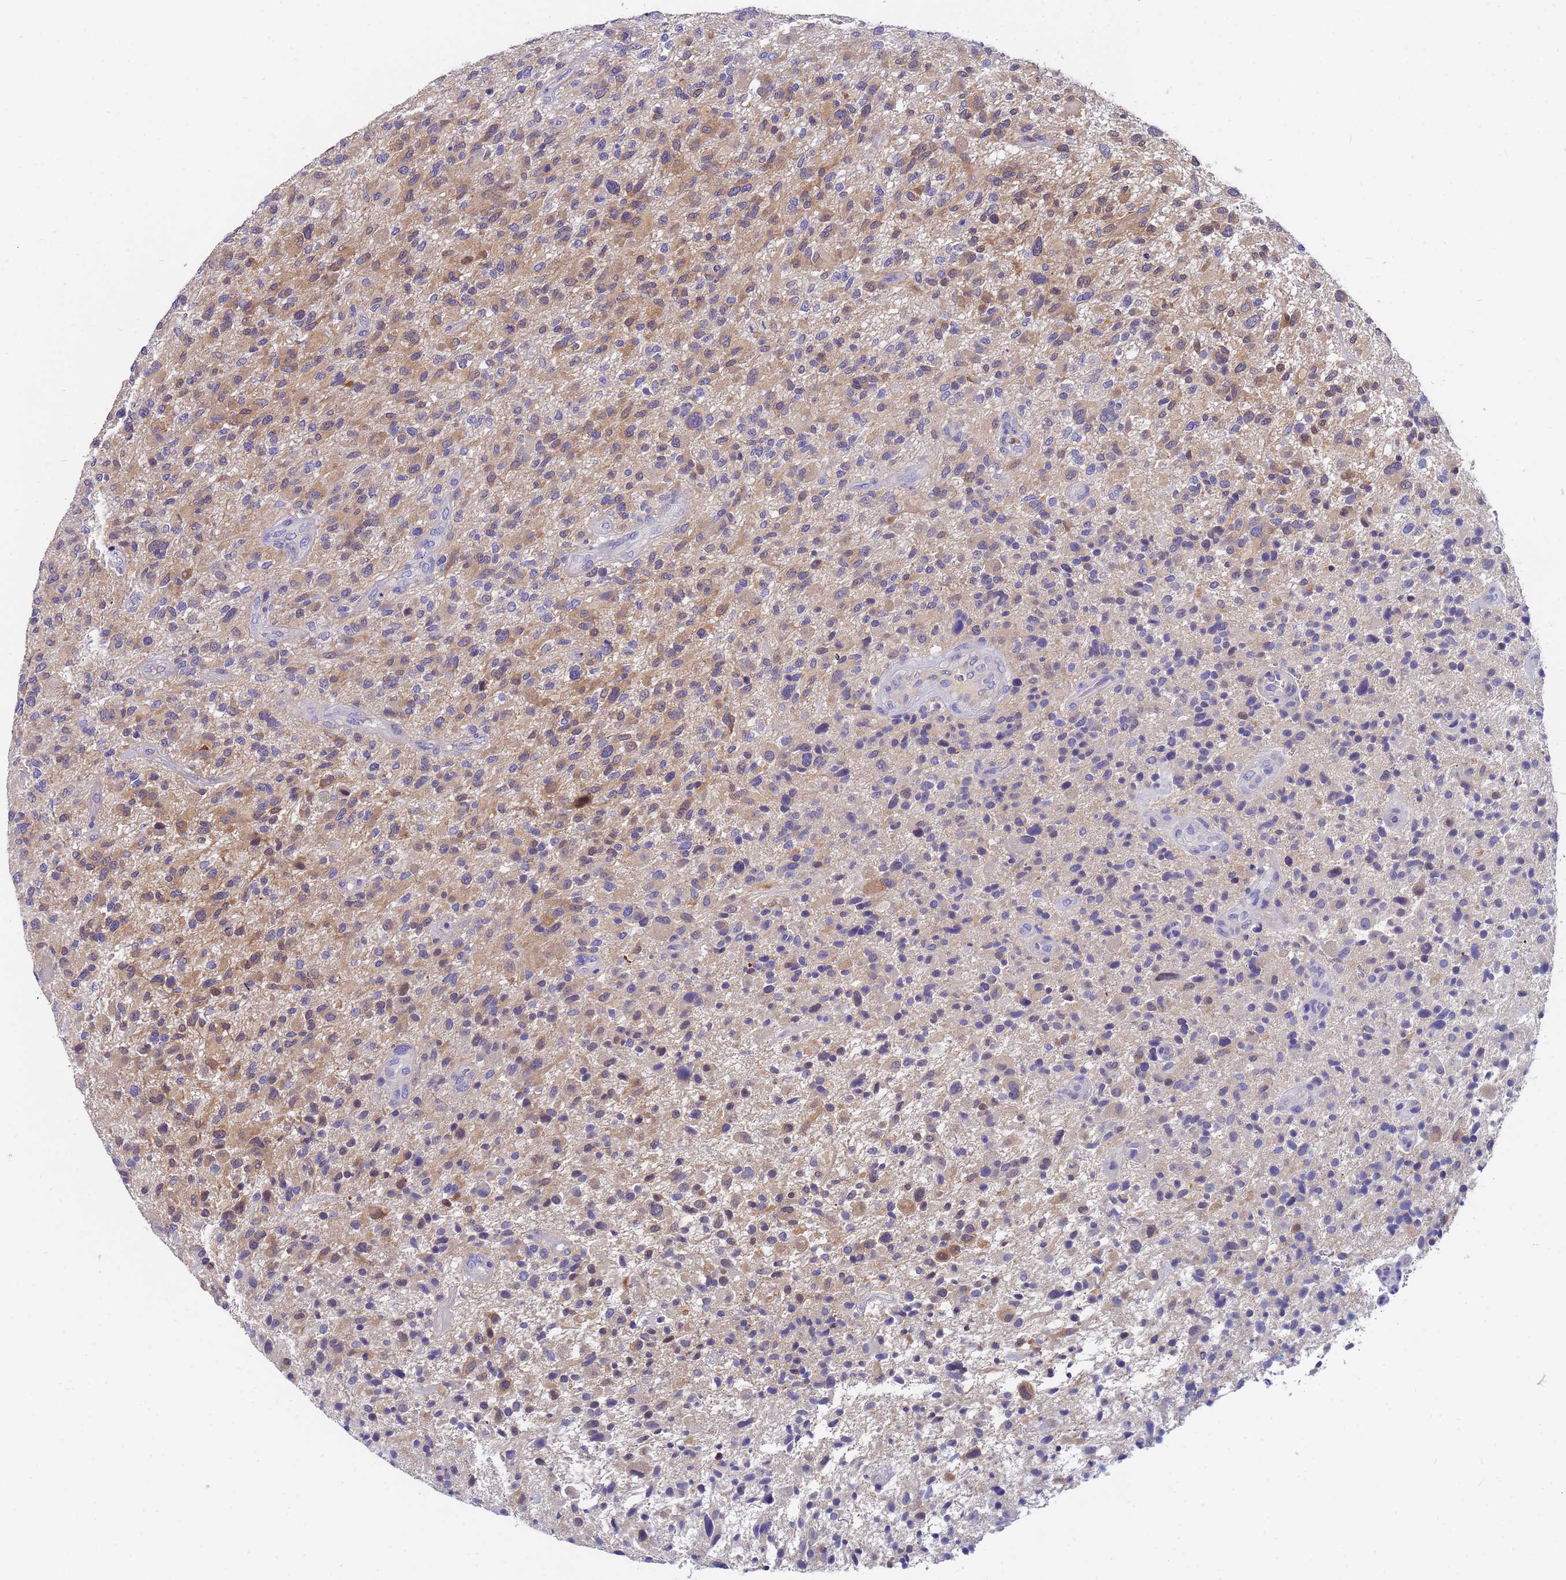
{"staining": {"intensity": "moderate", "quantity": "<25%", "location": "cytoplasmic/membranous"}, "tissue": "glioma", "cell_type": "Tumor cells", "image_type": "cancer", "snomed": [{"axis": "morphology", "description": "Glioma, malignant, High grade"}, {"axis": "topography", "description": "Brain"}], "caption": "DAB (3,3'-diaminobenzidine) immunohistochemical staining of human glioma exhibits moderate cytoplasmic/membranous protein expression in approximately <25% of tumor cells. The staining was performed using DAB (3,3'-diaminobenzidine), with brown indicating positive protein expression. Nuclei are stained blue with hematoxylin.", "gene": "TTLL11", "patient": {"sex": "male", "age": 47}}